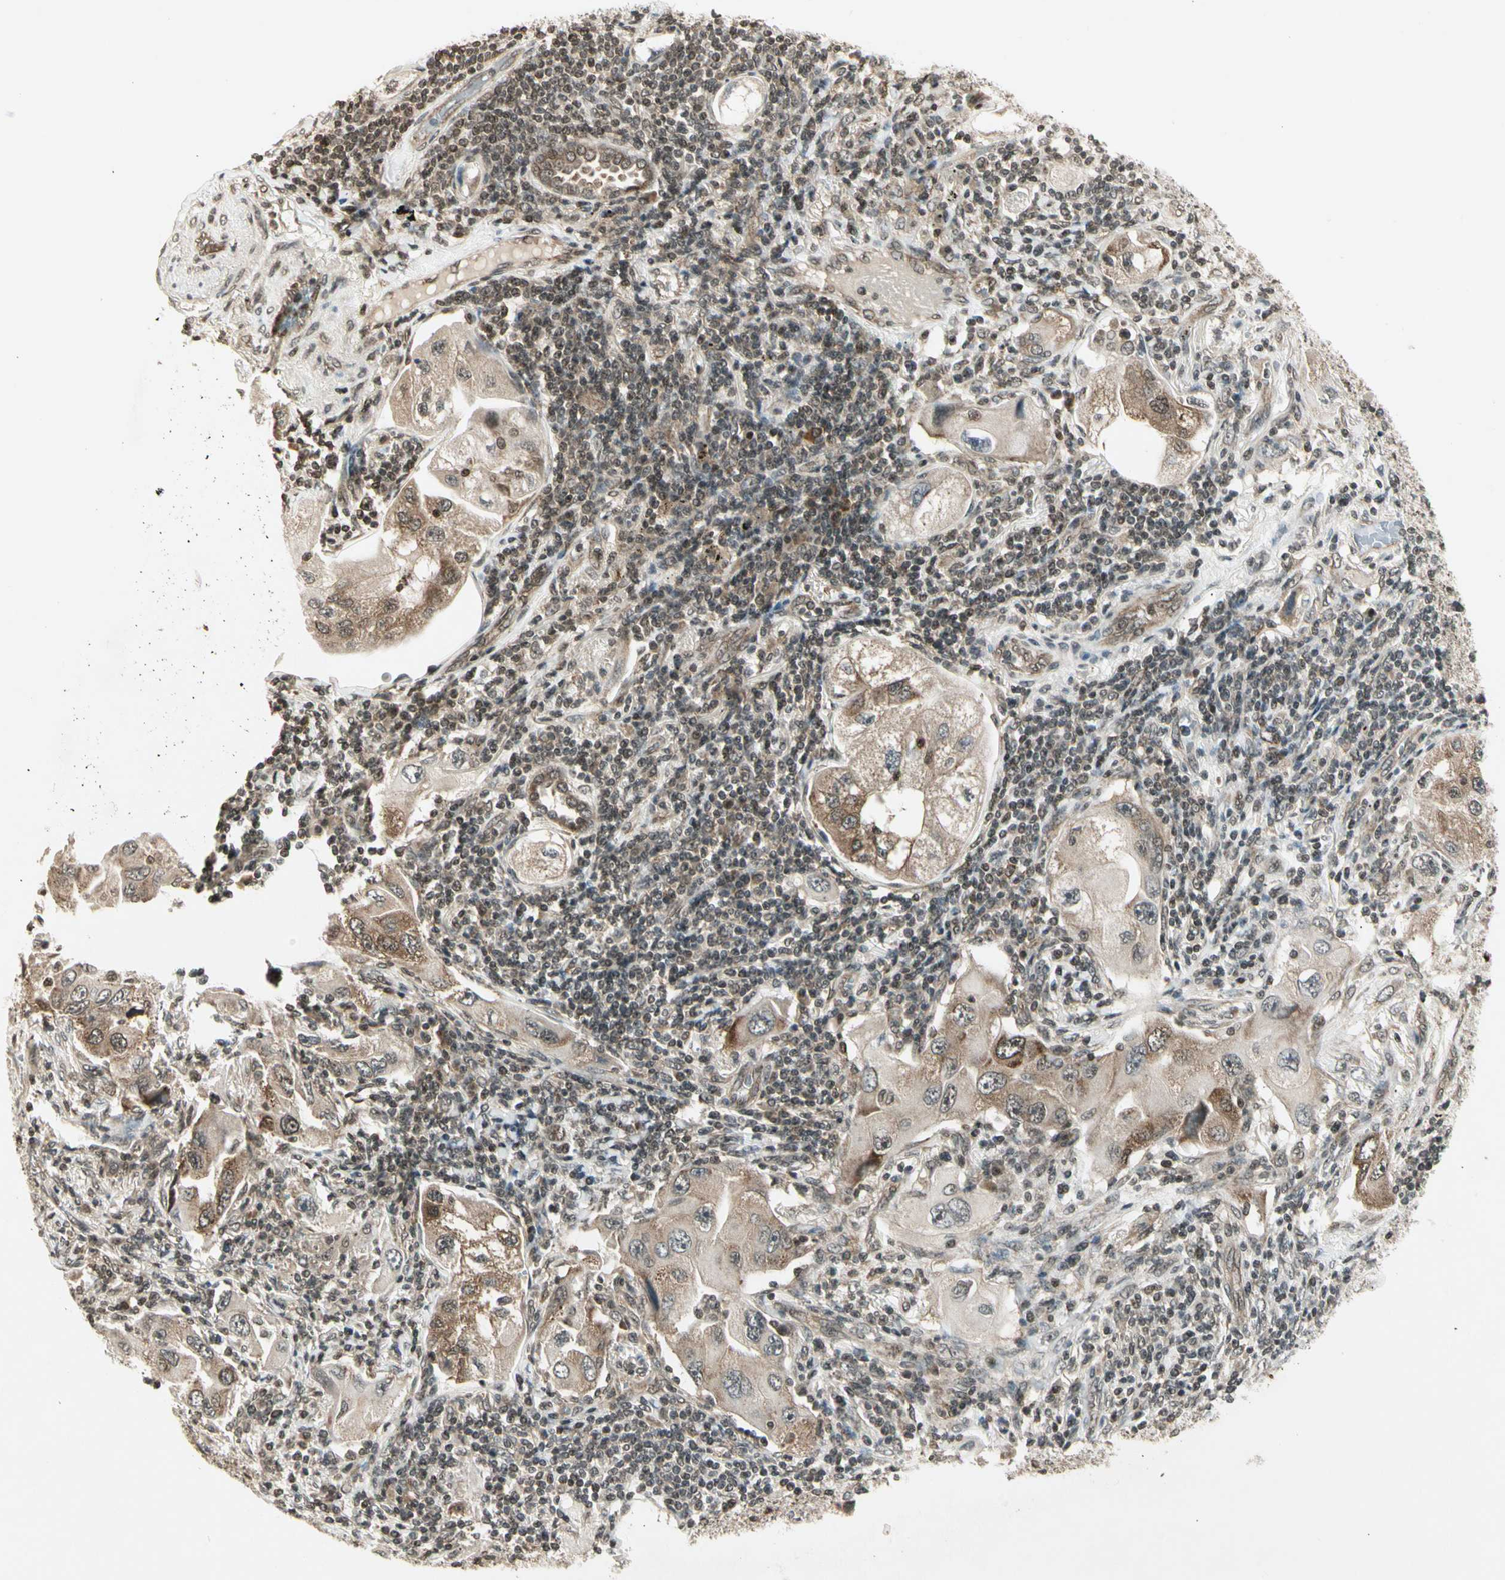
{"staining": {"intensity": "moderate", "quantity": "25%-75%", "location": "cytoplasmic/membranous"}, "tissue": "lung cancer", "cell_type": "Tumor cells", "image_type": "cancer", "snomed": [{"axis": "morphology", "description": "Adenocarcinoma, NOS"}, {"axis": "topography", "description": "Lung"}], "caption": "Protein expression analysis of human lung cancer reveals moderate cytoplasmic/membranous staining in approximately 25%-75% of tumor cells. (DAB IHC with brightfield microscopy, high magnification).", "gene": "SMN2", "patient": {"sex": "female", "age": 65}}